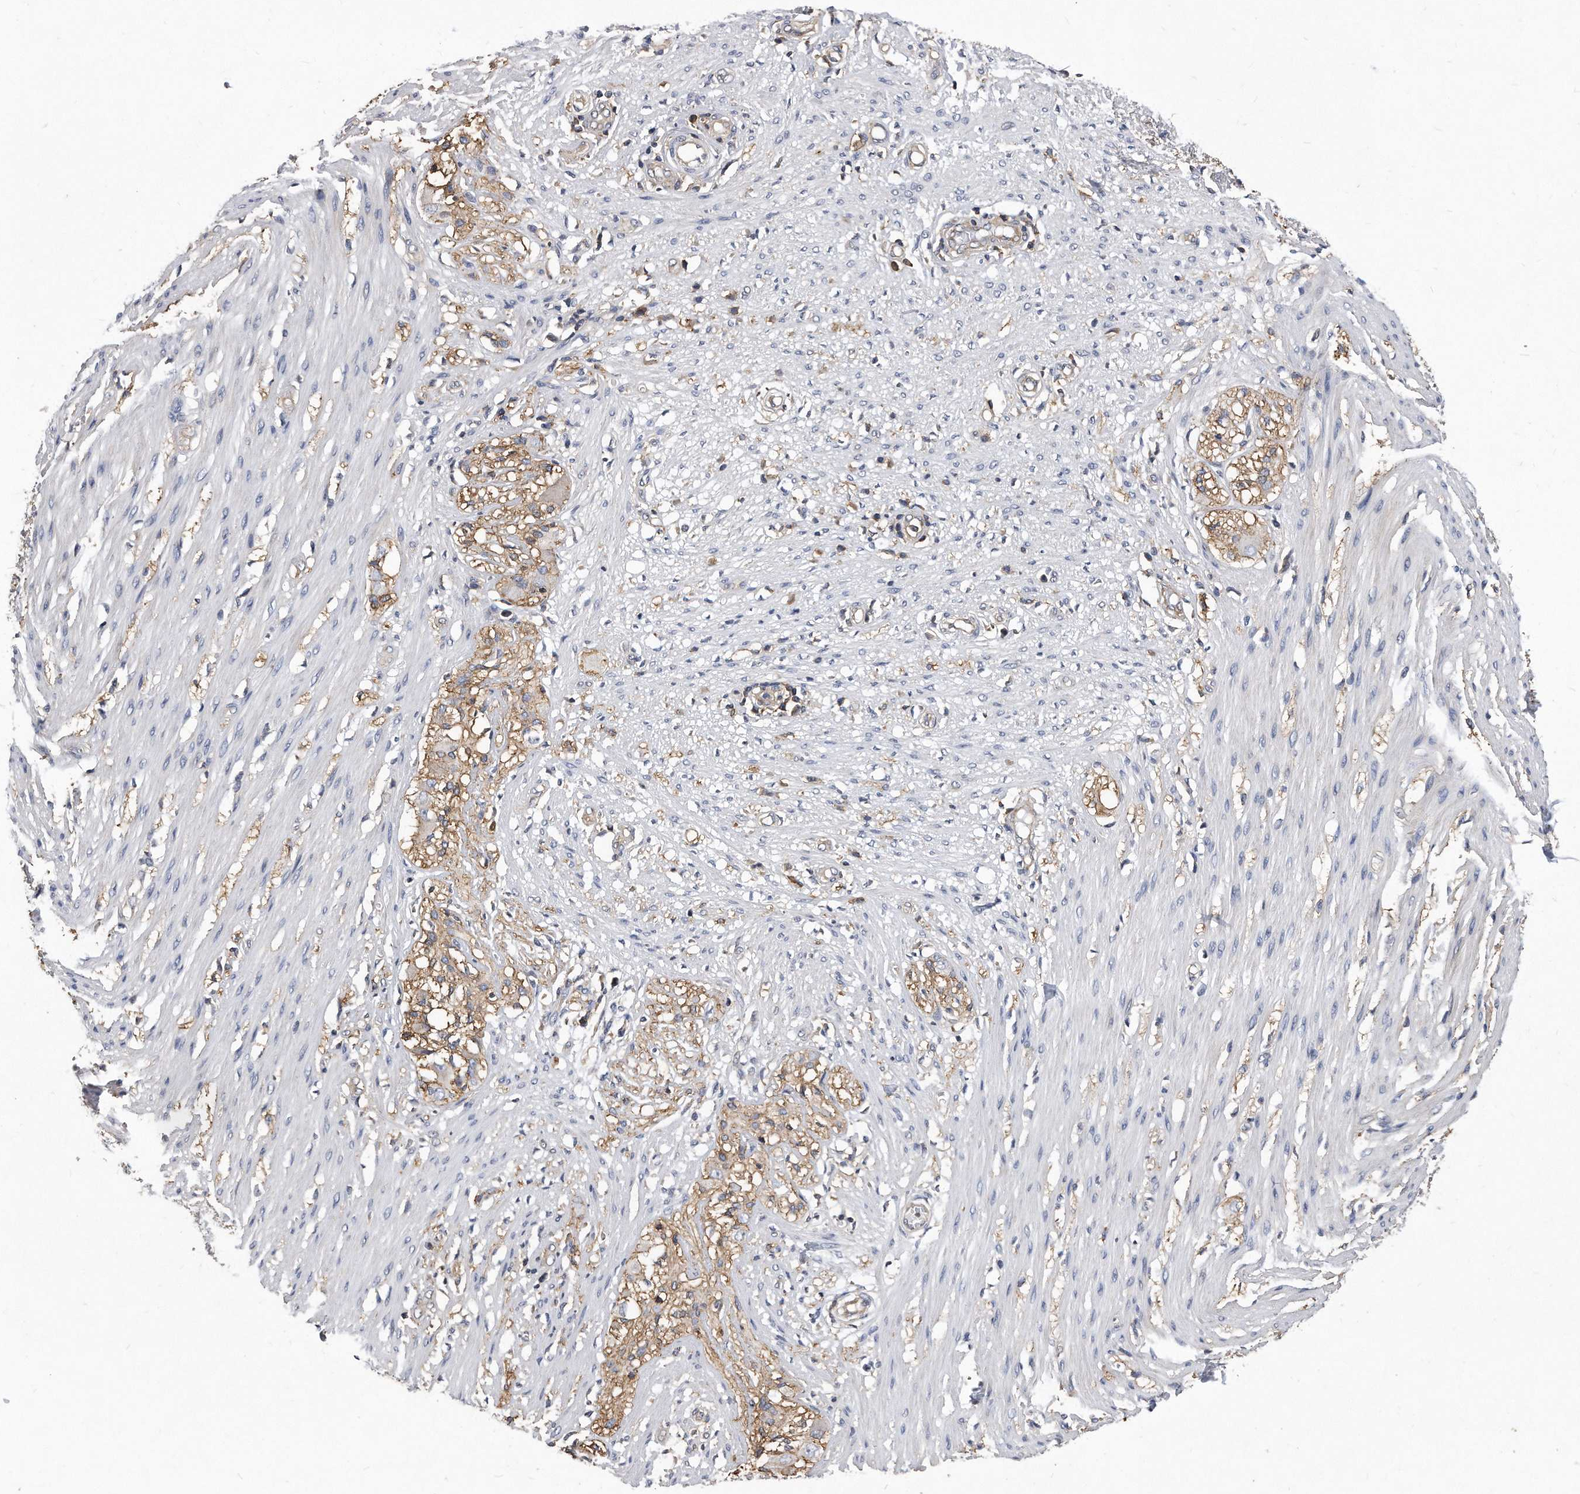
{"staining": {"intensity": "negative", "quantity": "none", "location": "none"}, "tissue": "smooth muscle", "cell_type": "Smooth muscle cells", "image_type": "normal", "snomed": [{"axis": "morphology", "description": "Normal tissue, NOS"}, {"axis": "morphology", "description": "Adenocarcinoma, NOS"}, {"axis": "topography", "description": "Colon"}, {"axis": "topography", "description": "Peripheral nerve tissue"}], "caption": "This is an immunohistochemistry photomicrograph of benign smooth muscle. There is no positivity in smooth muscle cells.", "gene": "ATG5", "patient": {"sex": "male", "age": 14}}